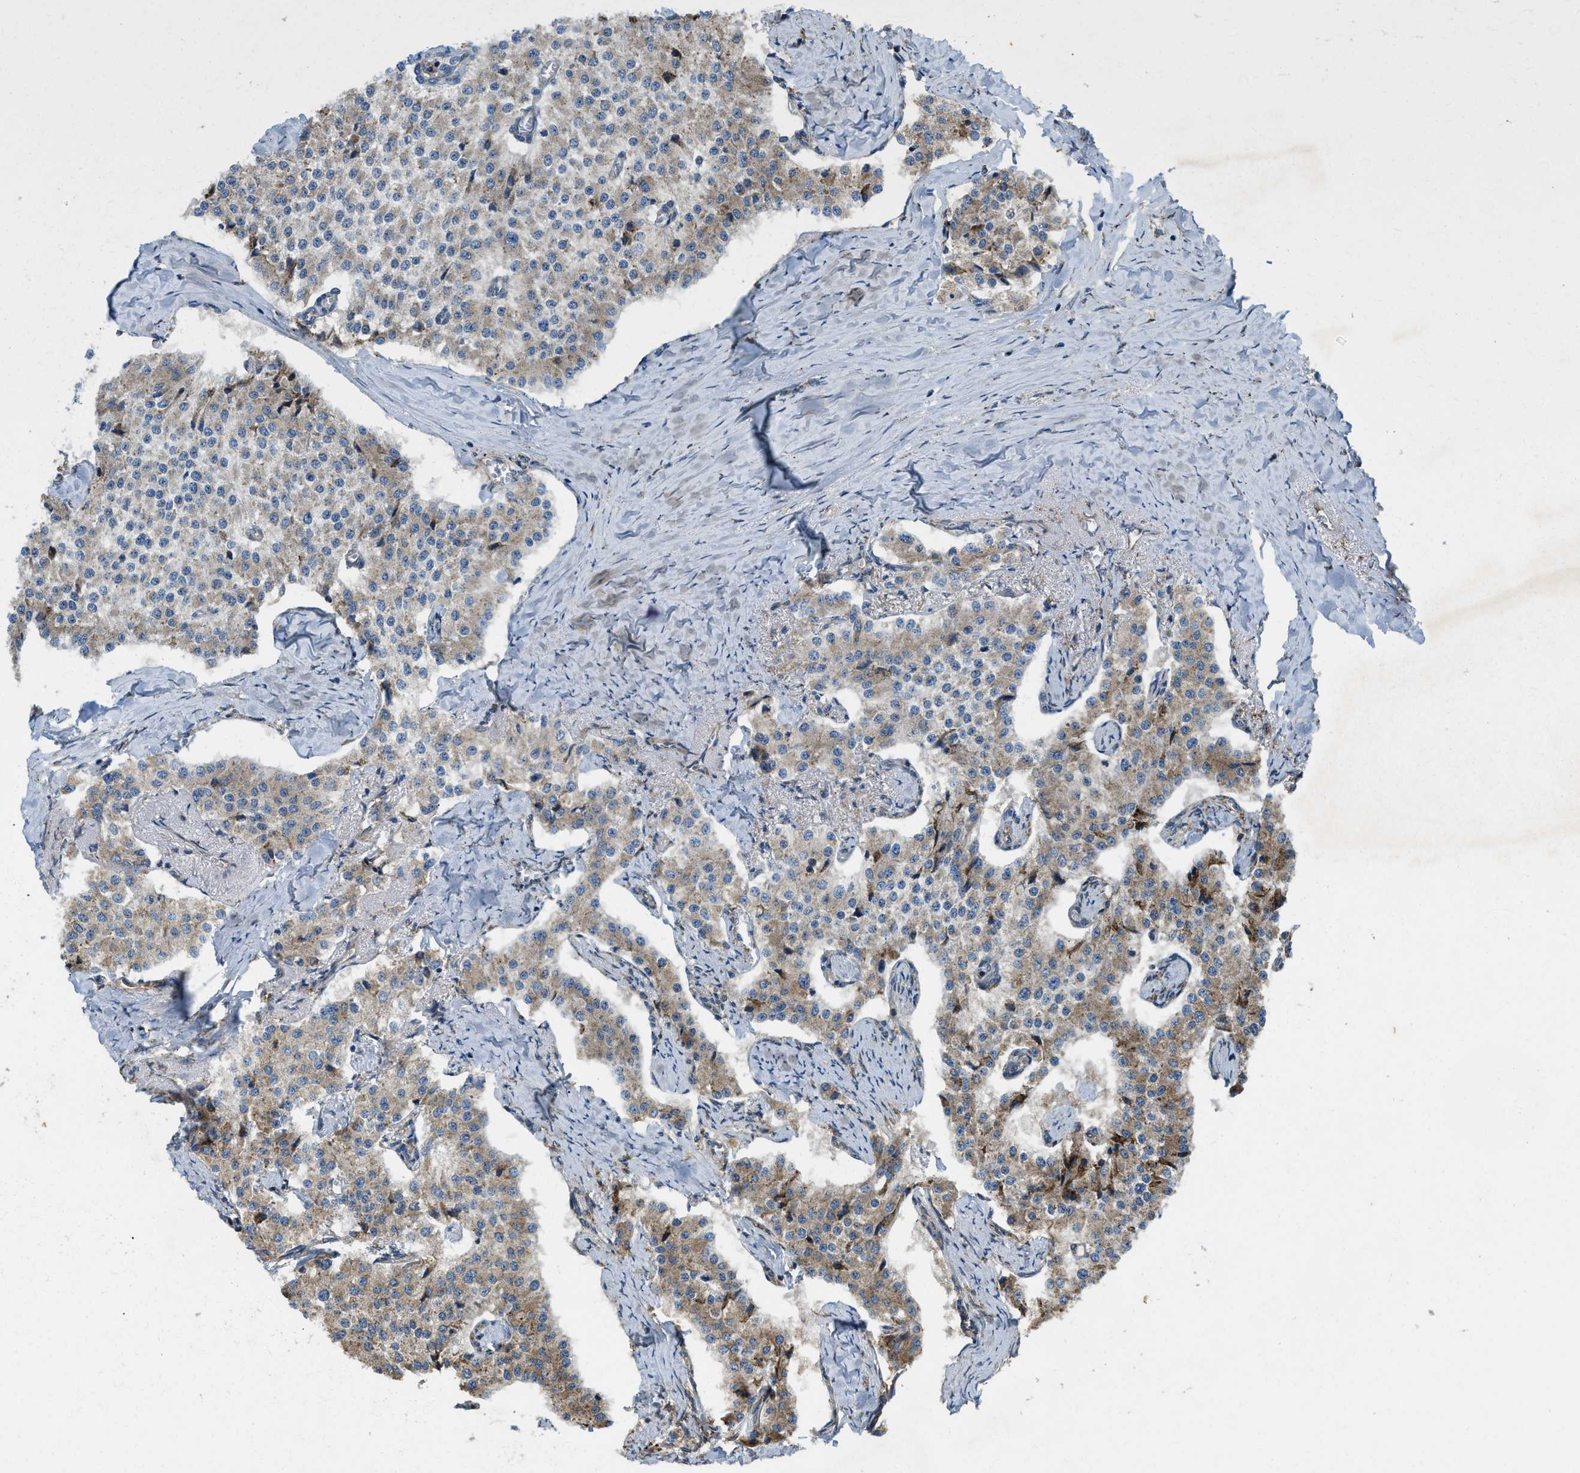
{"staining": {"intensity": "moderate", "quantity": "25%-75%", "location": "cytoplasmic/membranous"}, "tissue": "carcinoid", "cell_type": "Tumor cells", "image_type": "cancer", "snomed": [{"axis": "morphology", "description": "Carcinoid, malignant, NOS"}, {"axis": "topography", "description": "Colon"}], "caption": "IHC image of malignant carcinoid stained for a protein (brown), which displays medium levels of moderate cytoplasmic/membranous staining in approximately 25%-75% of tumor cells.", "gene": "TMEM68", "patient": {"sex": "female", "age": 52}}